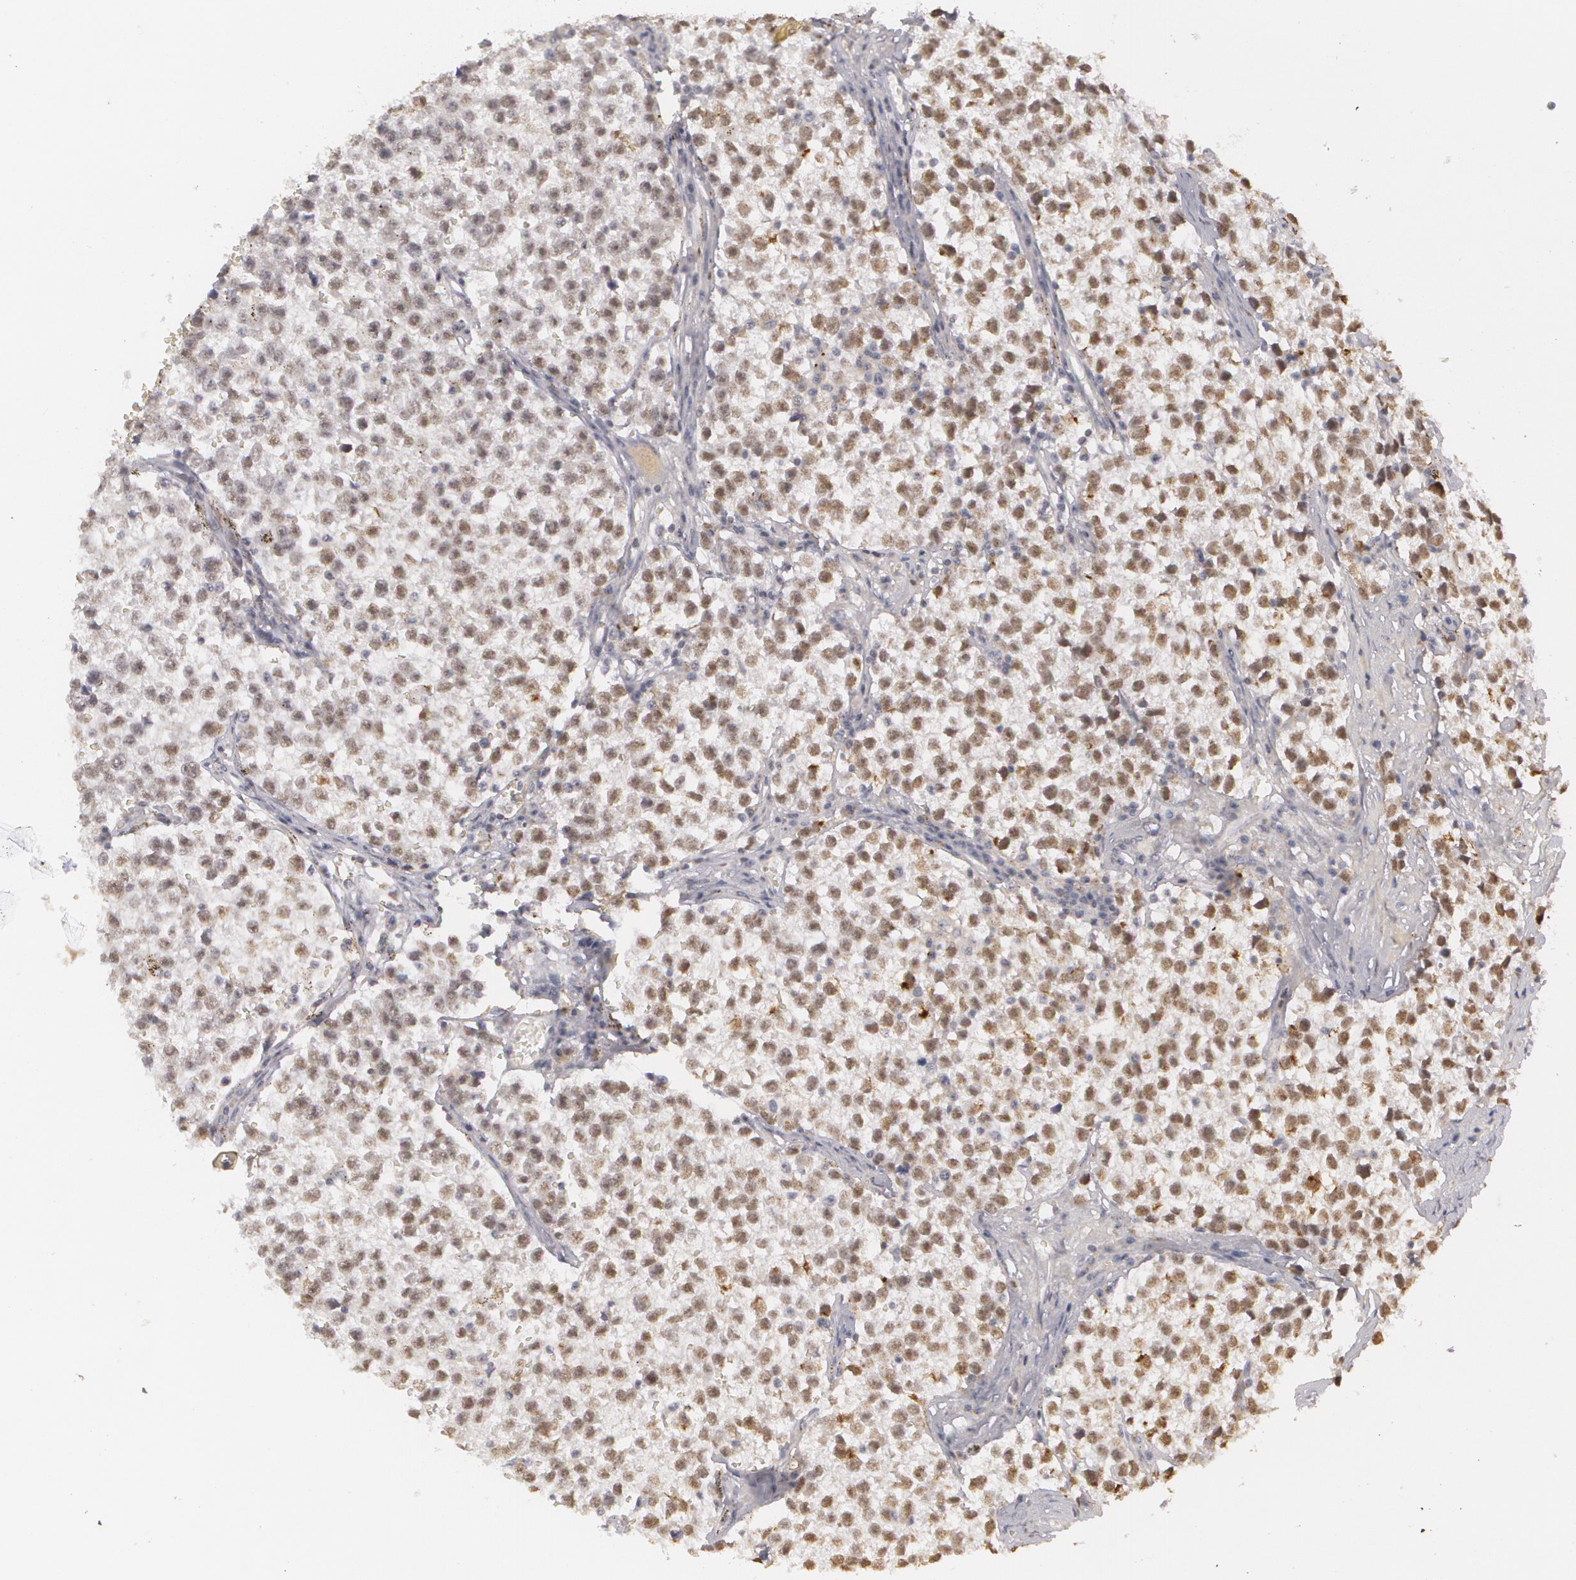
{"staining": {"intensity": "weak", "quantity": "<25%", "location": "nuclear"}, "tissue": "testis cancer", "cell_type": "Tumor cells", "image_type": "cancer", "snomed": [{"axis": "morphology", "description": "Seminoma, NOS"}, {"axis": "topography", "description": "Testis"}], "caption": "A photomicrograph of testis cancer stained for a protein demonstrates no brown staining in tumor cells.", "gene": "RRP7A", "patient": {"sex": "male", "age": 35}}